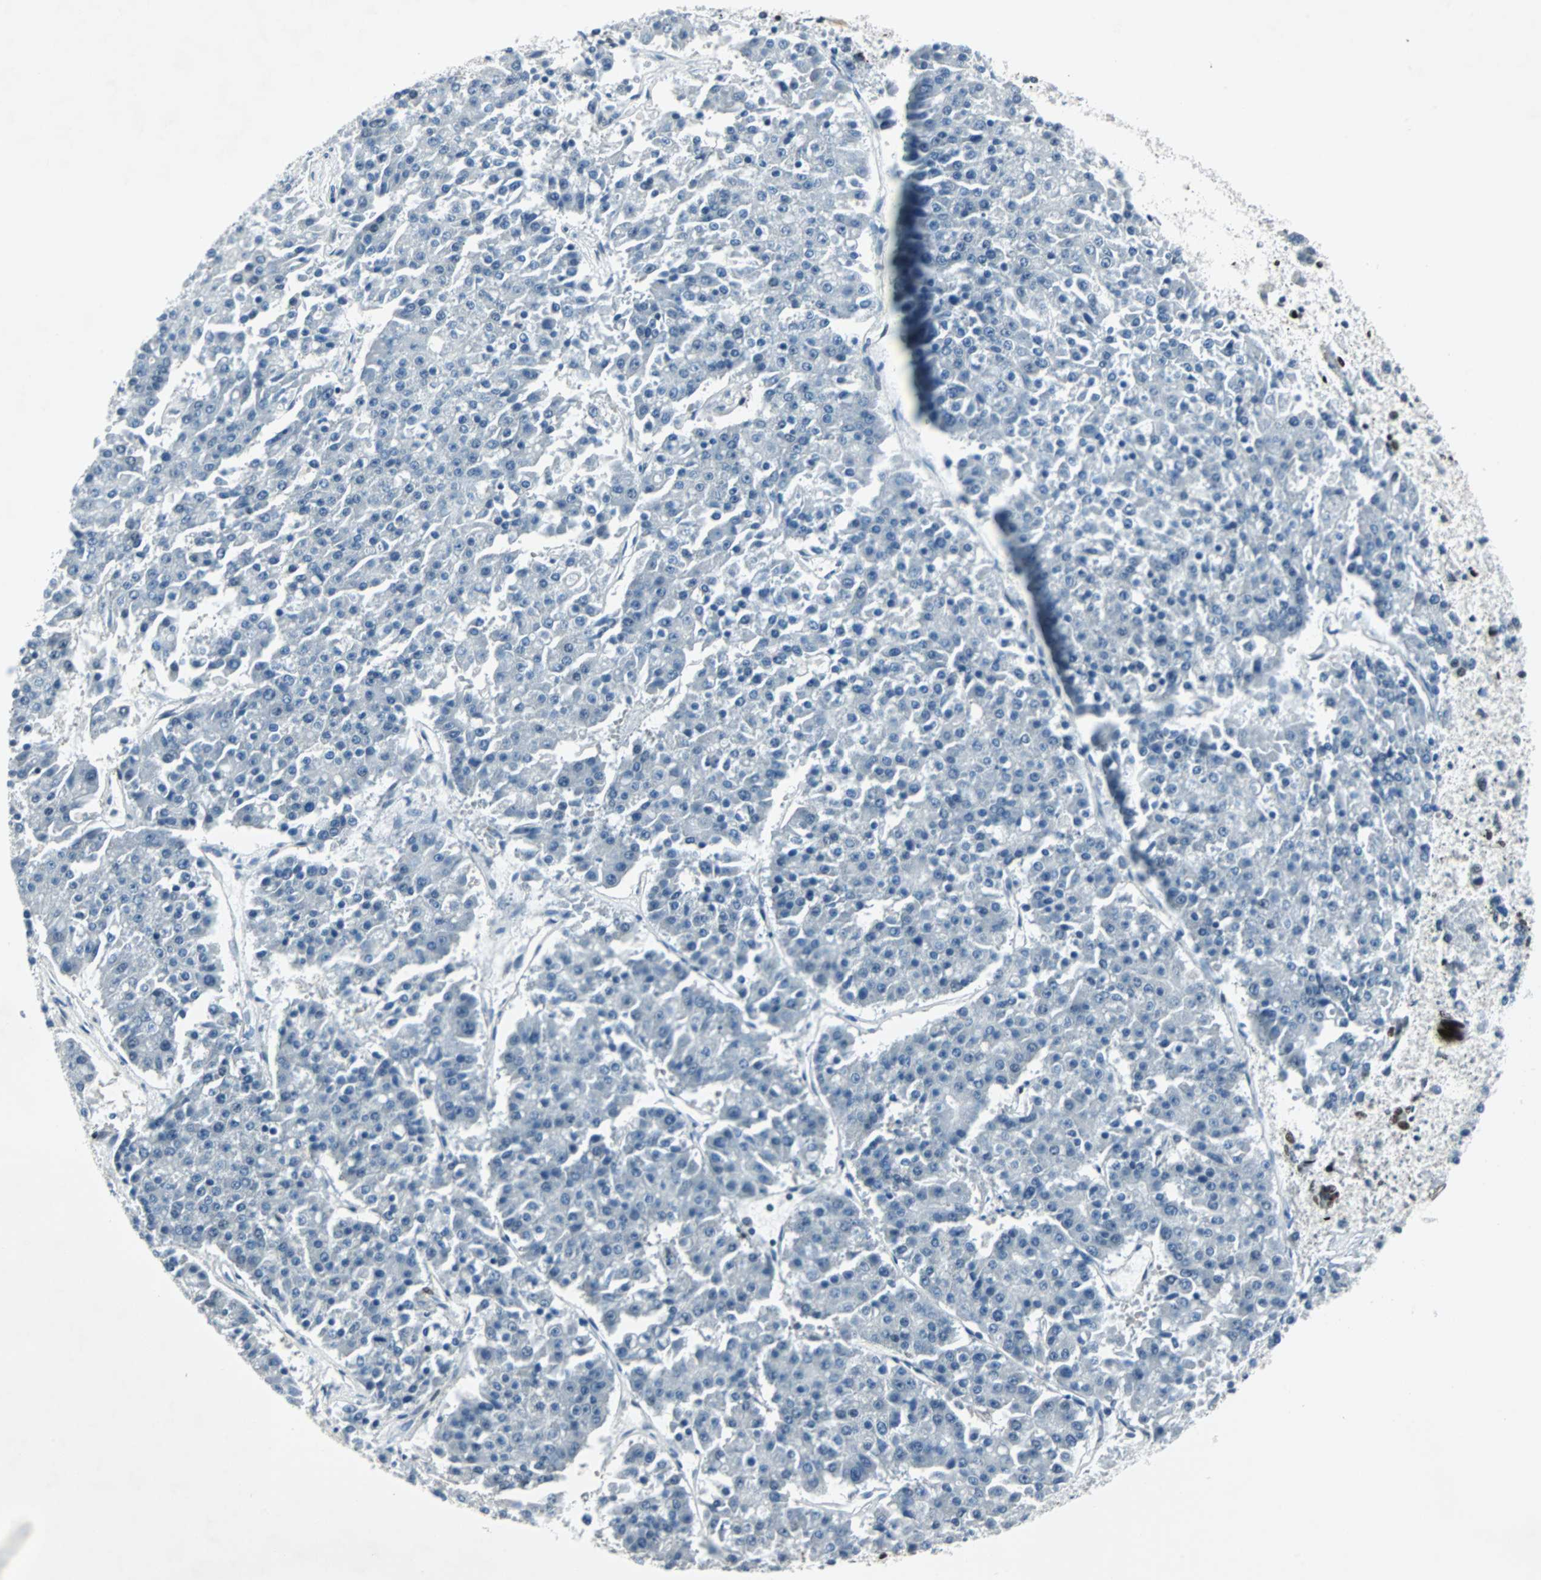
{"staining": {"intensity": "negative", "quantity": "none", "location": "none"}, "tissue": "pancreatic cancer", "cell_type": "Tumor cells", "image_type": "cancer", "snomed": [{"axis": "morphology", "description": "Adenocarcinoma, NOS"}, {"axis": "topography", "description": "Pancreas"}], "caption": "Pancreatic cancer stained for a protein using immunohistochemistry (IHC) shows no expression tumor cells.", "gene": "MEF2D", "patient": {"sex": "male", "age": 50}}